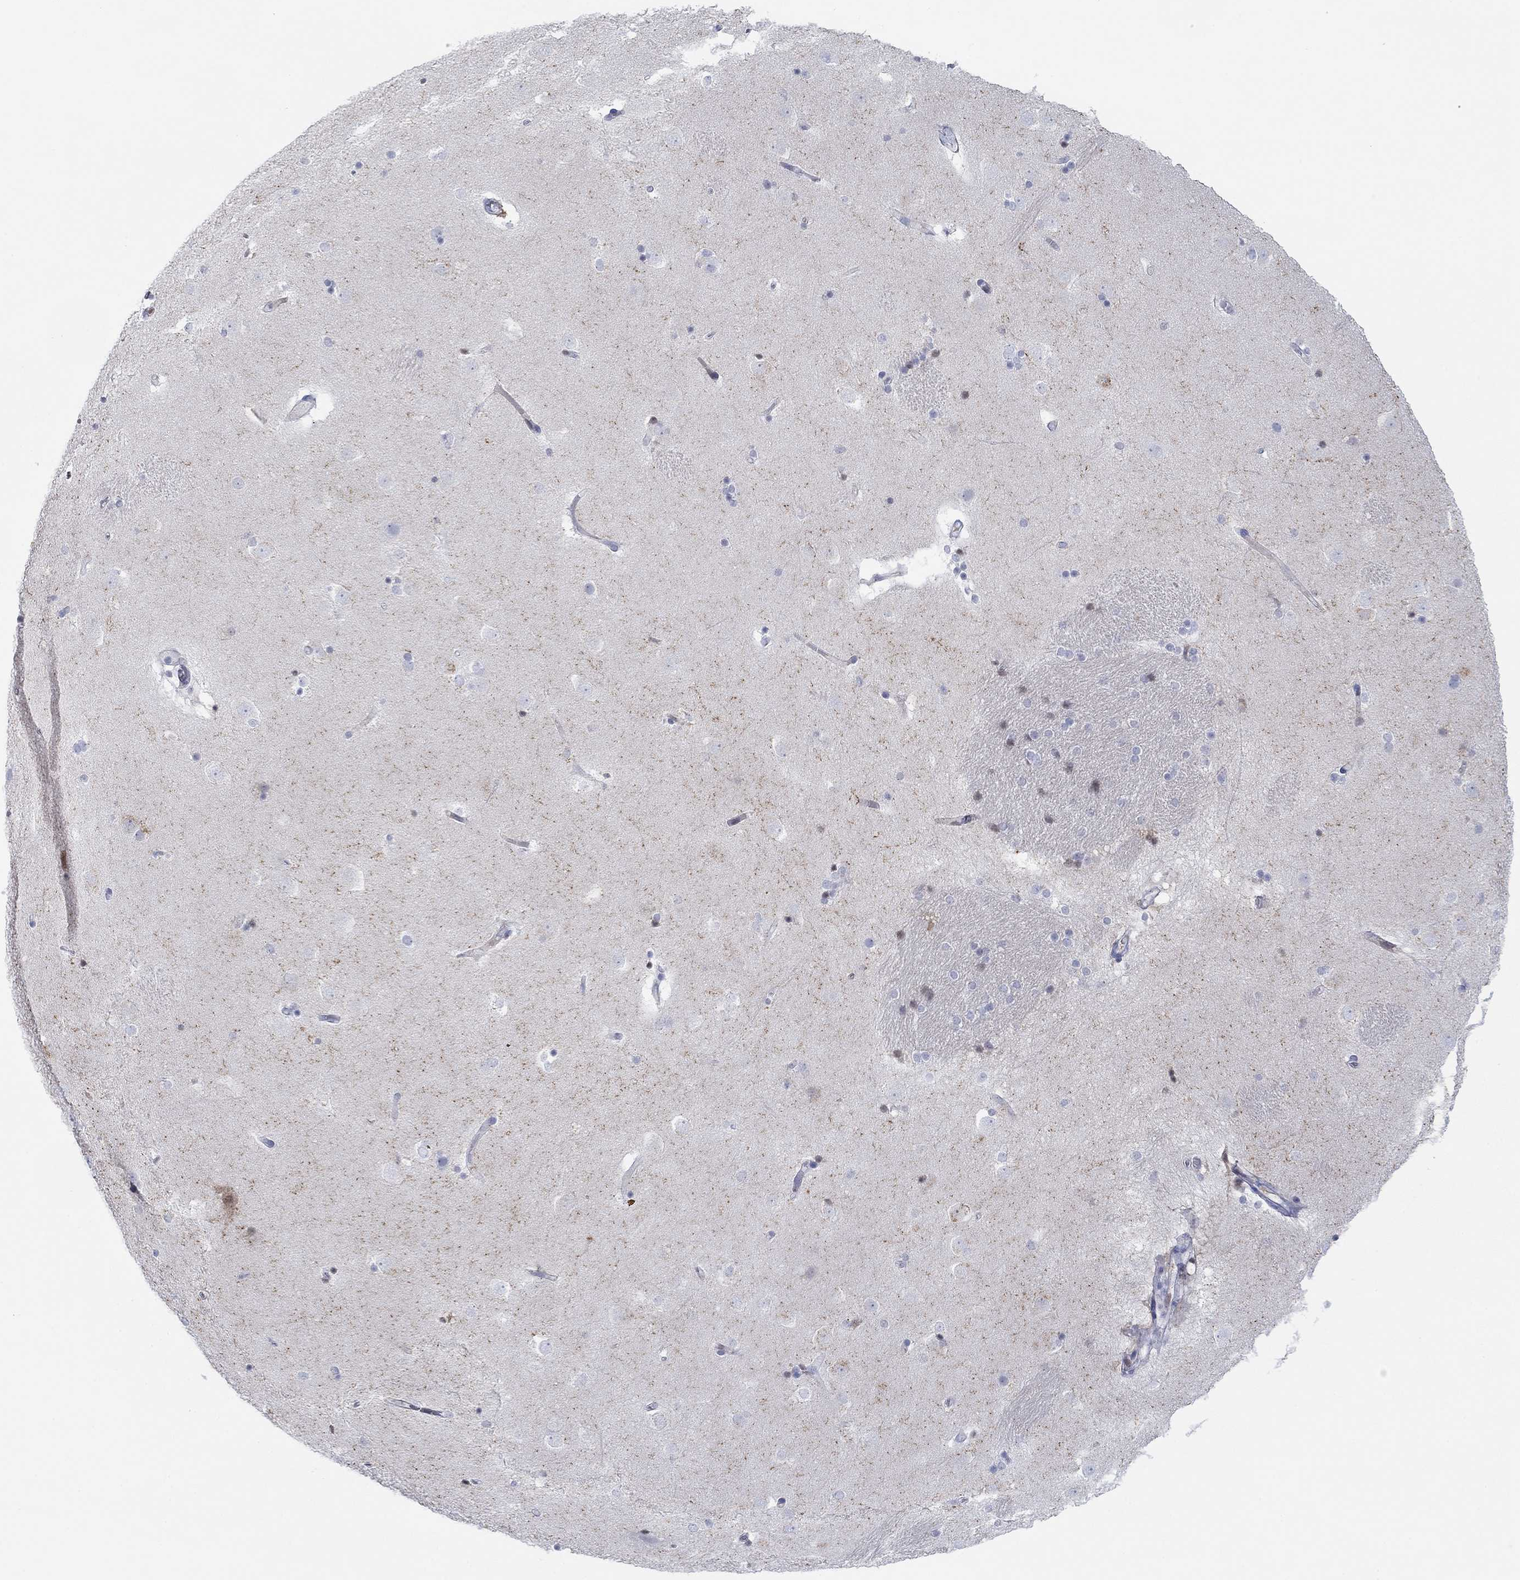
{"staining": {"intensity": "negative", "quantity": "none", "location": "none"}, "tissue": "caudate", "cell_type": "Glial cells", "image_type": "normal", "snomed": [{"axis": "morphology", "description": "Normal tissue, NOS"}, {"axis": "topography", "description": "Lateral ventricle wall"}], "caption": "High power microscopy micrograph of an immunohistochemistry photomicrograph of normal caudate, revealing no significant positivity in glial cells. (Immunohistochemistry, brightfield microscopy, high magnification).", "gene": "PDYN", "patient": {"sex": "male", "age": 51}}